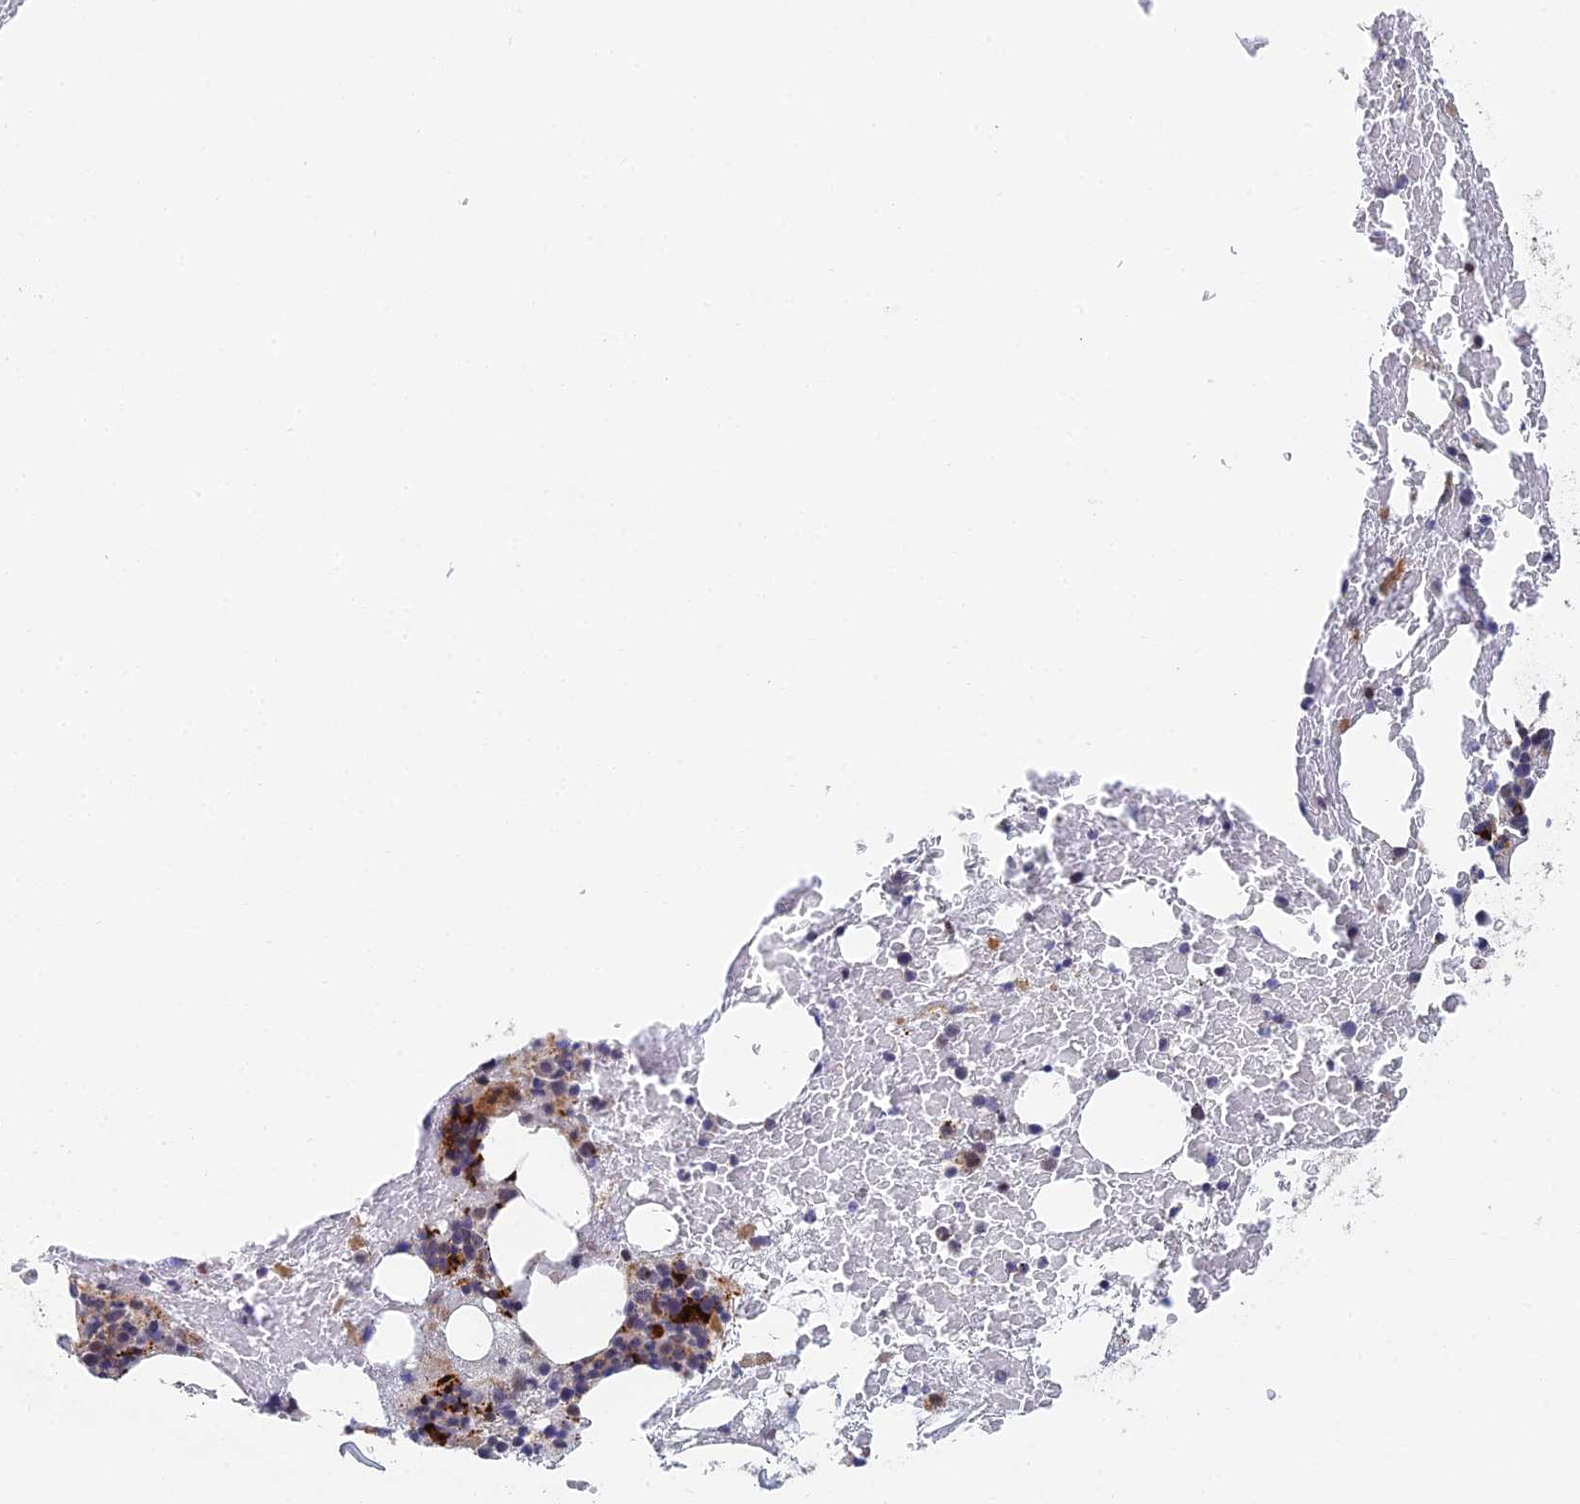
{"staining": {"intensity": "moderate", "quantity": "25%-75%", "location": "cytoplasmic/membranous"}, "tissue": "bone marrow", "cell_type": "Hematopoietic cells", "image_type": "normal", "snomed": [{"axis": "morphology", "description": "Normal tissue, NOS"}, {"axis": "topography", "description": "Bone marrow"}], "caption": "Immunohistochemistry (IHC) histopathology image of unremarkable bone marrow: human bone marrow stained using immunohistochemistry (IHC) demonstrates medium levels of moderate protein expression localized specifically in the cytoplasmic/membranous of hematopoietic cells, appearing as a cytoplasmic/membranous brown color.", "gene": "NSMCE1", "patient": {"sex": "male", "age": 72}}